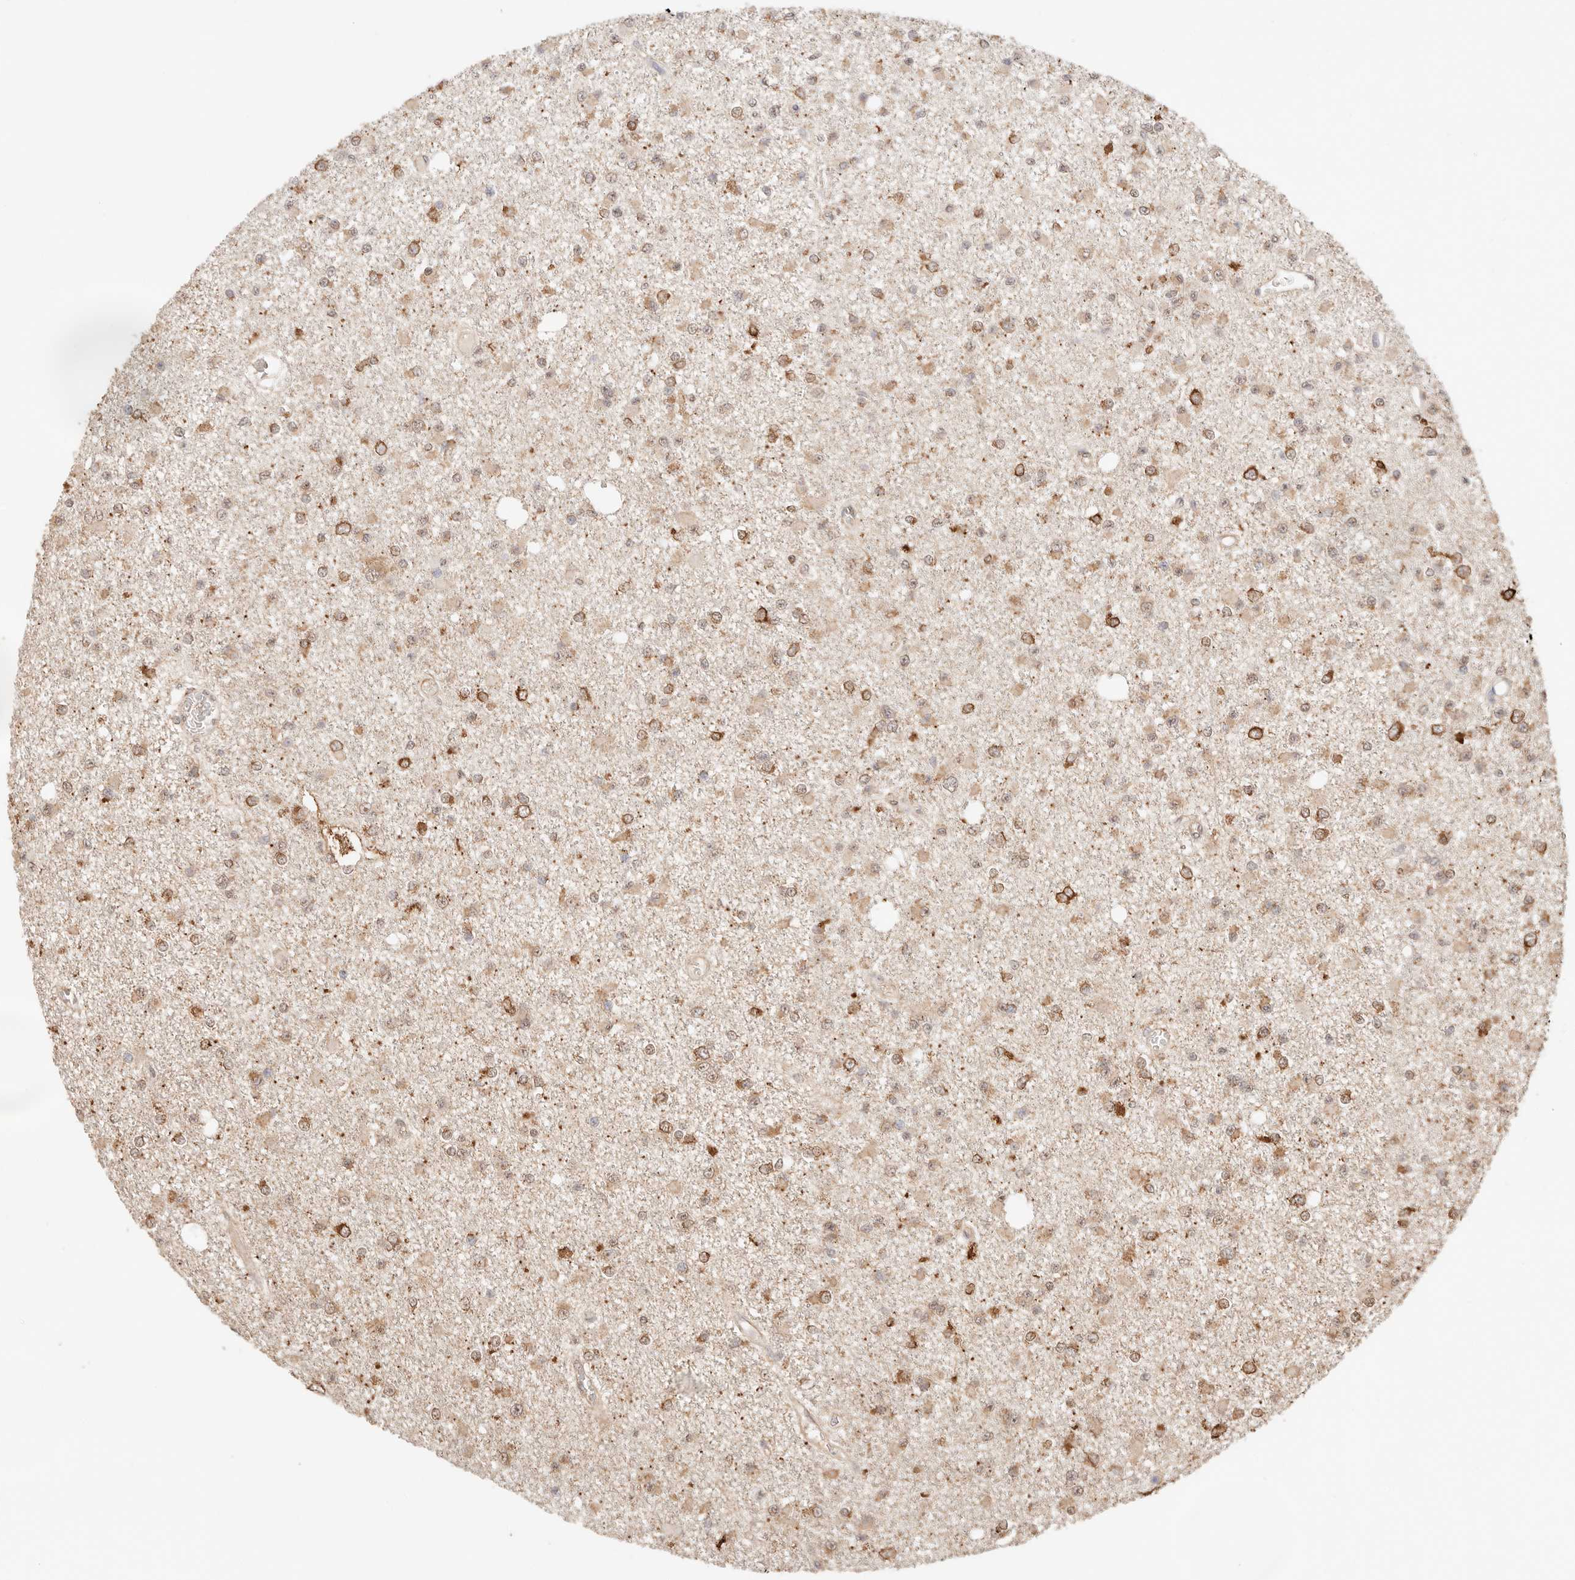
{"staining": {"intensity": "moderate", "quantity": "25%-75%", "location": "cytoplasmic/membranous"}, "tissue": "glioma", "cell_type": "Tumor cells", "image_type": "cancer", "snomed": [{"axis": "morphology", "description": "Glioma, malignant, Low grade"}, {"axis": "topography", "description": "Brain"}], "caption": "Immunohistochemical staining of human malignant glioma (low-grade) exhibits moderate cytoplasmic/membranous protein staining in approximately 25%-75% of tumor cells.", "gene": "IL1R2", "patient": {"sex": "female", "age": 22}}